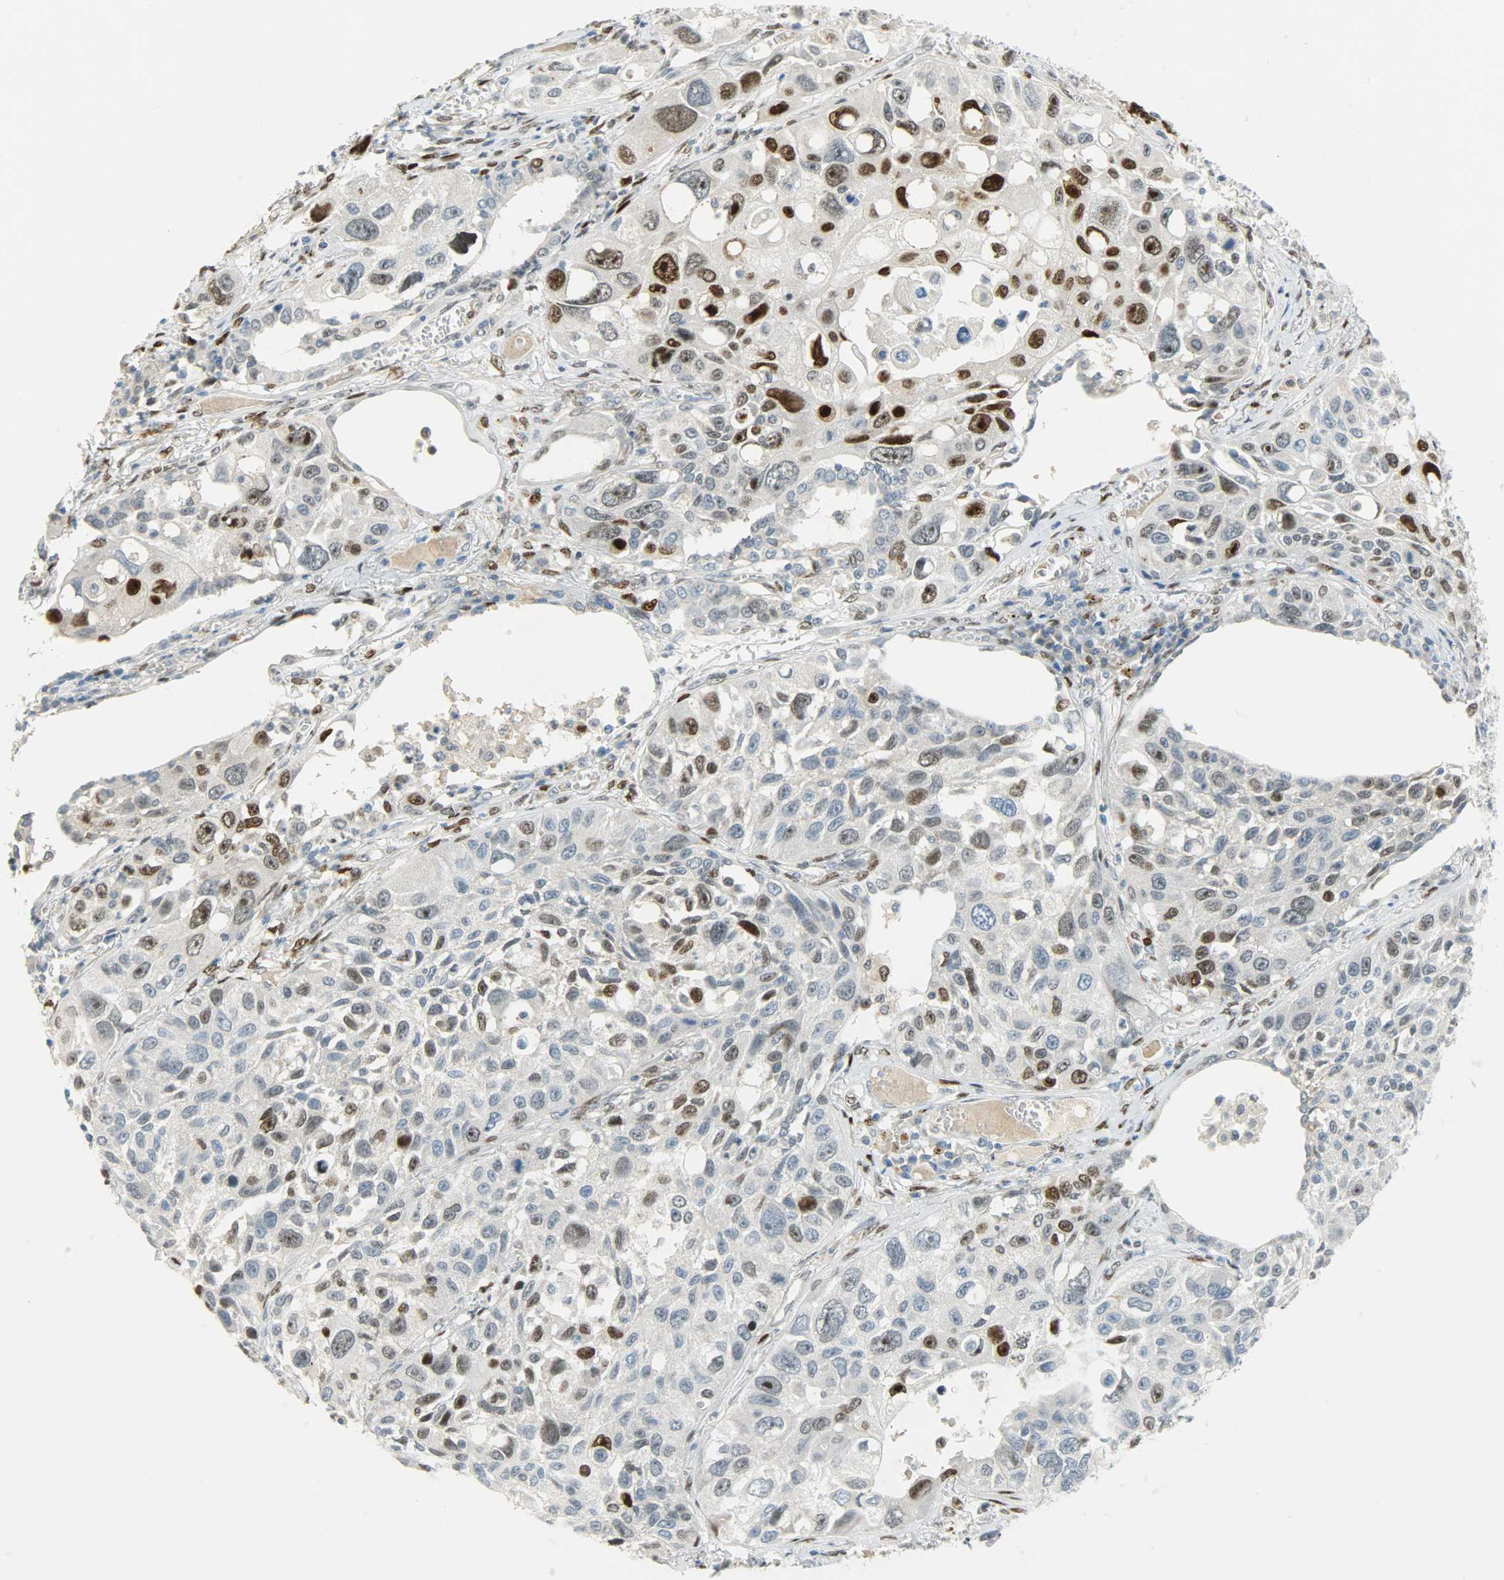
{"staining": {"intensity": "strong", "quantity": "25%-75%", "location": "nuclear"}, "tissue": "lung cancer", "cell_type": "Tumor cells", "image_type": "cancer", "snomed": [{"axis": "morphology", "description": "Squamous cell carcinoma, NOS"}, {"axis": "topography", "description": "Lung"}], "caption": "Tumor cells exhibit high levels of strong nuclear positivity in about 25%-75% of cells in human lung cancer. (Brightfield microscopy of DAB IHC at high magnification).", "gene": "JUNB", "patient": {"sex": "male", "age": 71}}